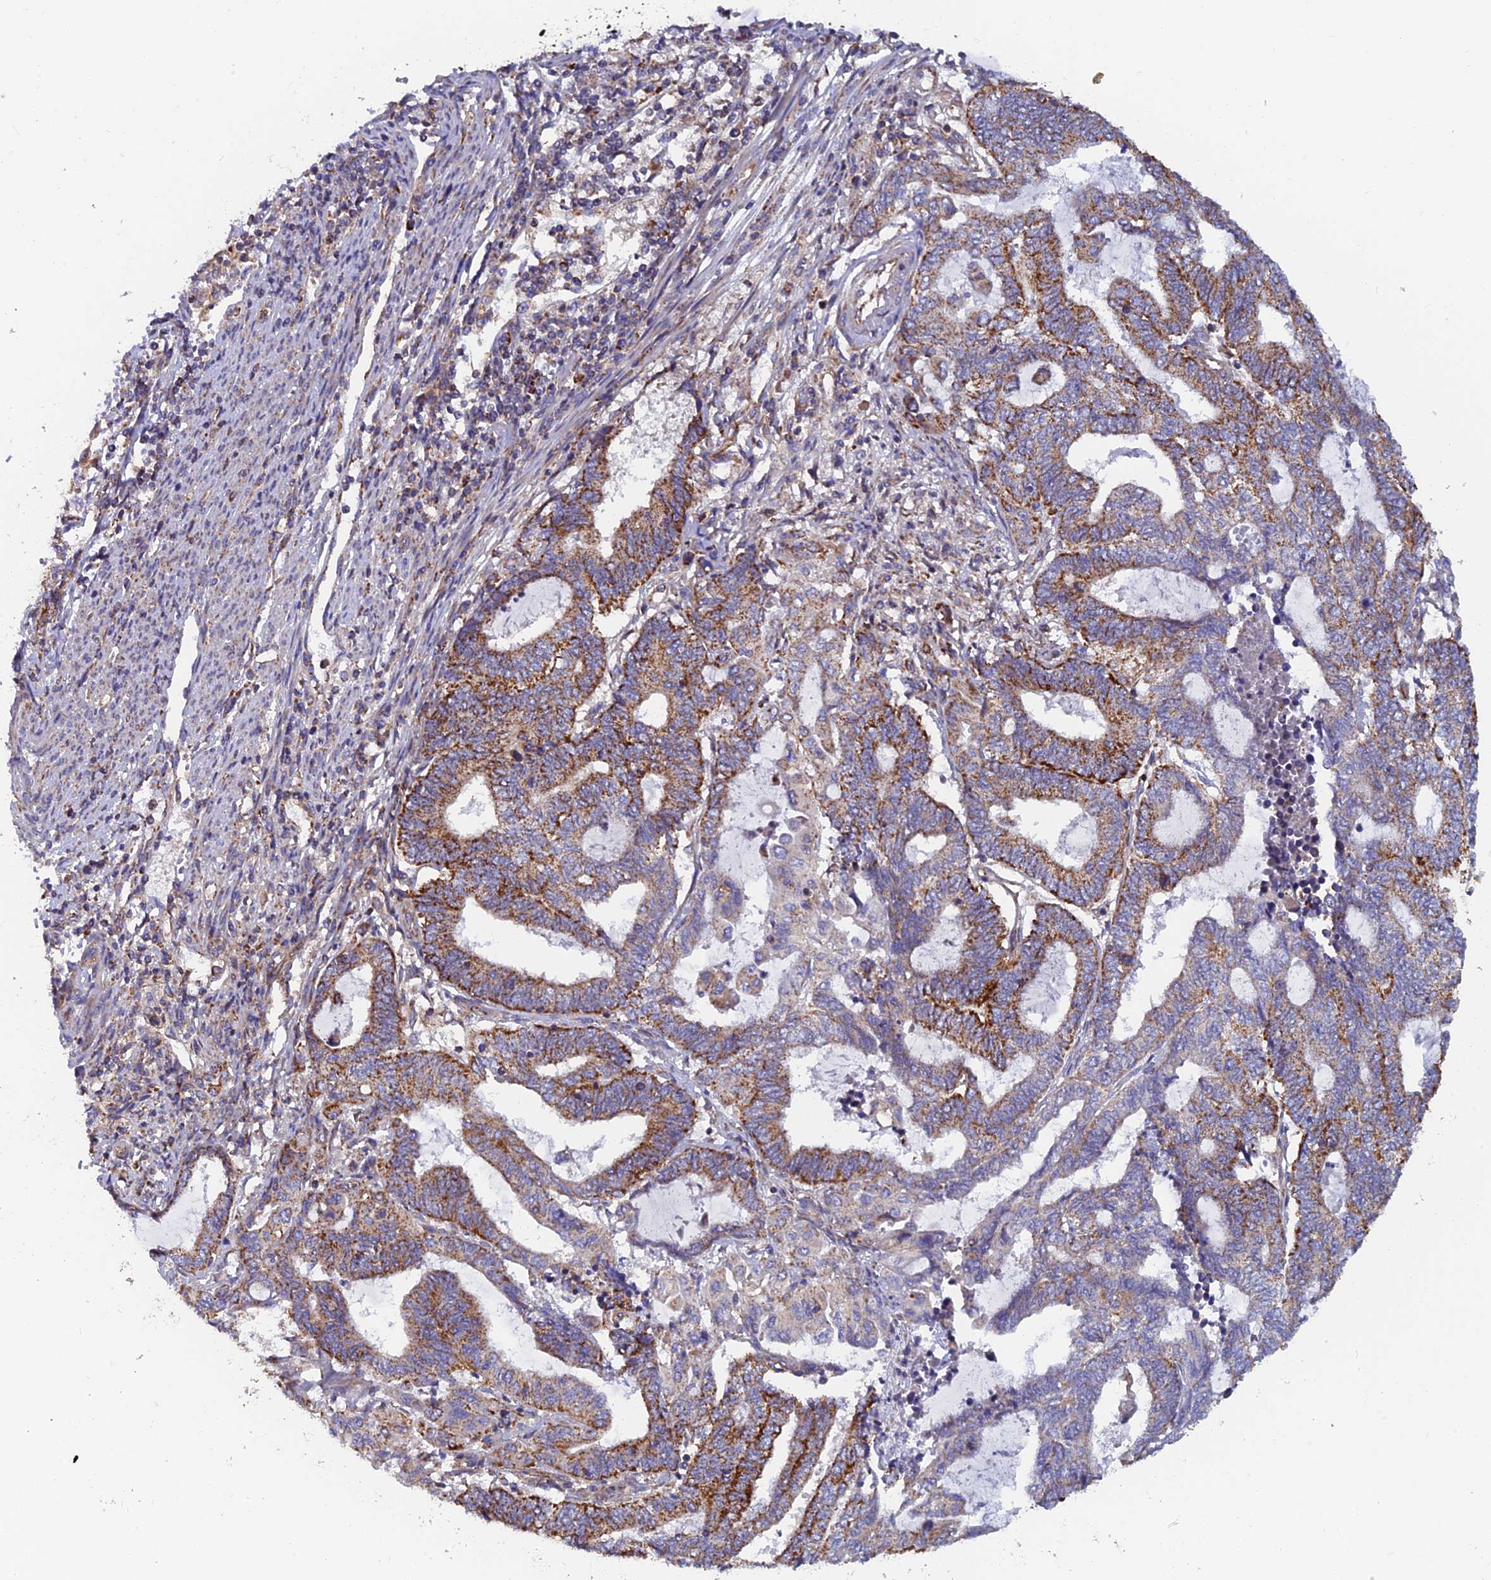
{"staining": {"intensity": "strong", "quantity": "25%-75%", "location": "cytoplasmic/membranous"}, "tissue": "endometrial cancer", "cell_type": "Tumor cells", "image_type": "cancer", "snomed": [{"axis": "morphology", "description": "Adenocarcinoma, NOS"}, {"axis": "topography", "description": "Uterus"}, {"axis": "topography", "description": "Endometrium"}], "caption": "Immunohistochemistry of human endometrial adenocarcinoma reveals high levels of strong cytoplasmic/membranous staining in approximately 25%-75% of tumor cells.", "gene": "MRPS9", "patient": {"sex": "female", "age": 70}}